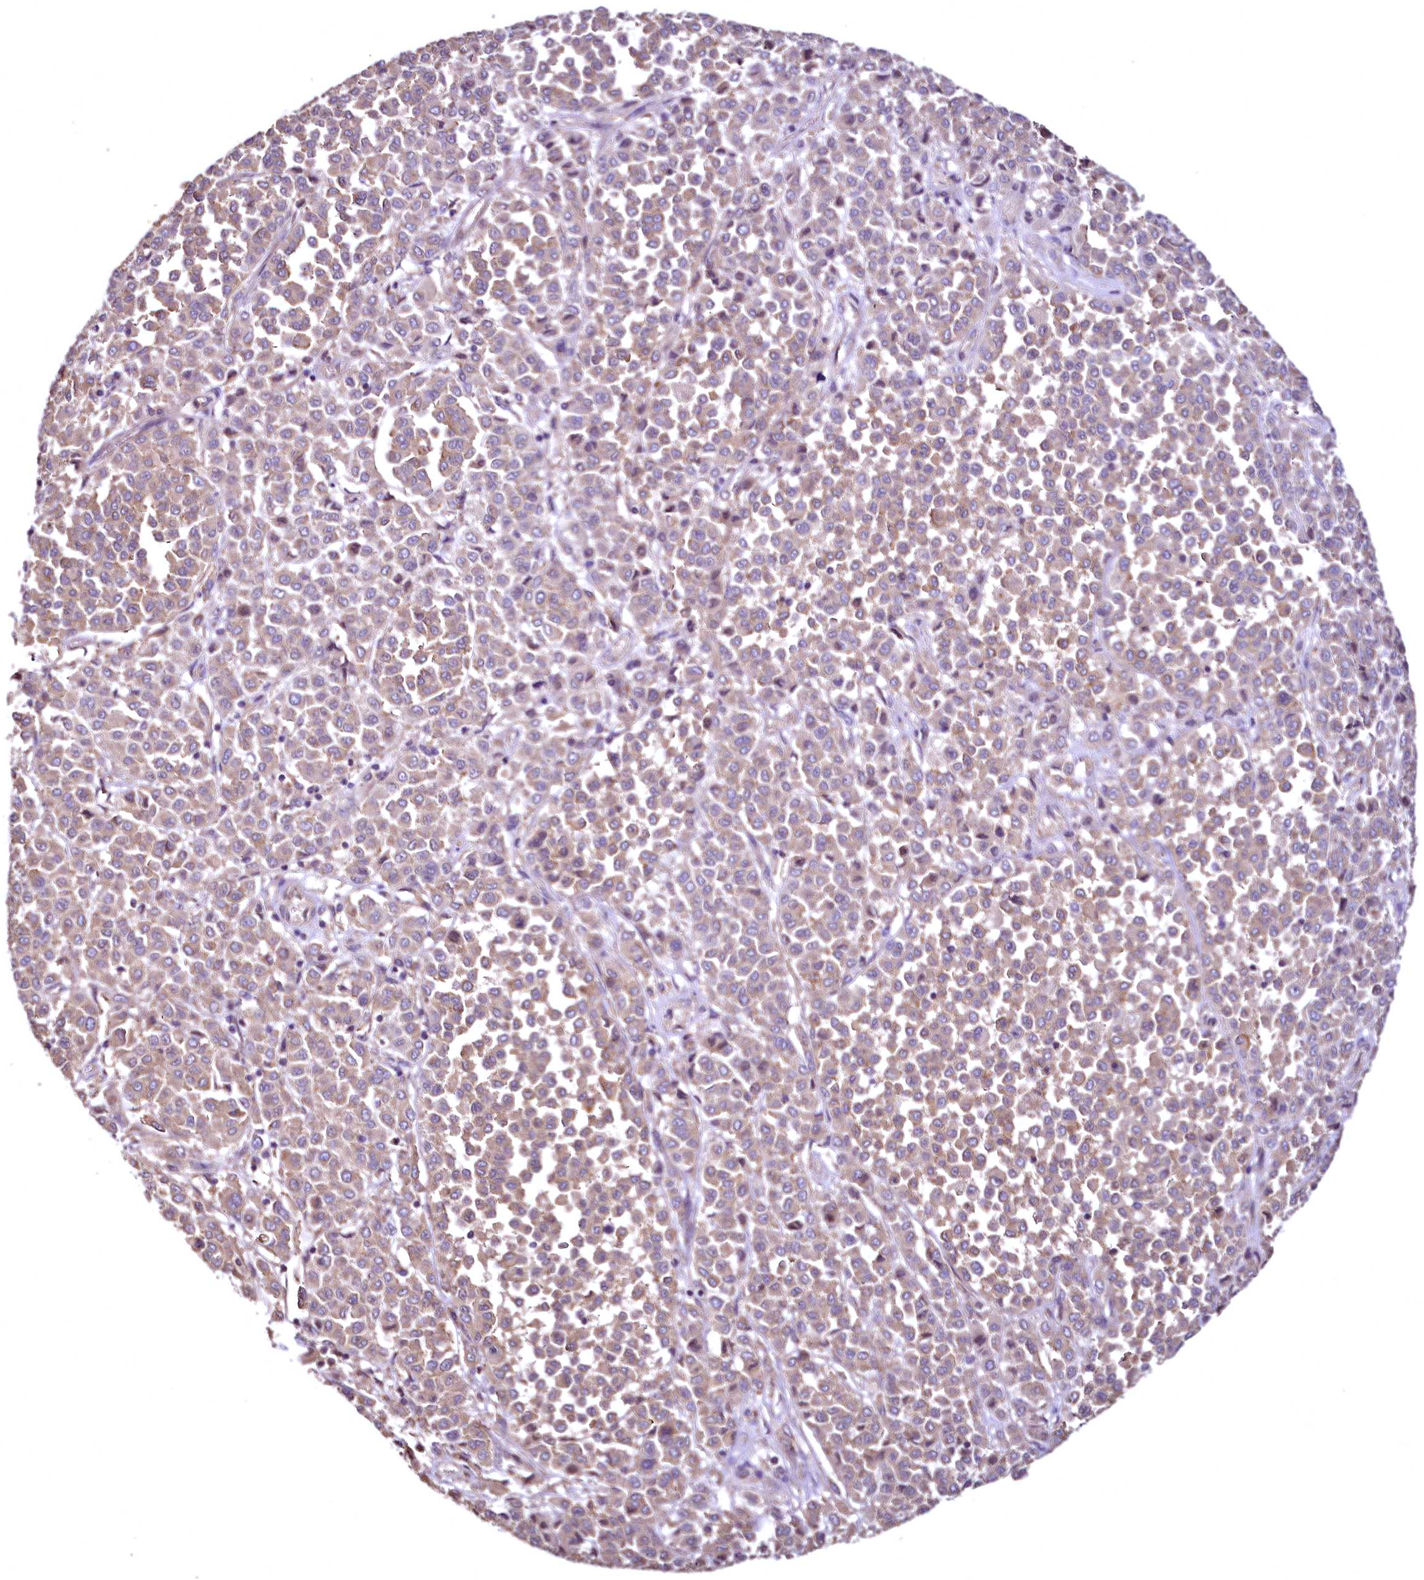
{"staining": {"intensity": "moderate", "quantity": ">75%", "location": "cytoplasmic/membranous"}, "tissue": "melanoma", "cell_type": "Tumor cells", "image_type": "cancer", "snomed": [{"axis": "morphology", "description": "Malignant melanoma, Metastatic site"}, {"axis": "topography", "description": "Pancreas"}], "caption": "High-magnification brightfield microscopy of malignant melanoma (metastatic site) stained with DAB (3,3'-diaminobenzidine) (brown) and counterstained with hematoxylin (blue). tumor cells exhibit moderate cytoplasmic/membranous expression is seen in approximately>75% of cells. The staining is performed using DAB brown chromogen to label protein expression. The nuclei are counter-stained blue using hematoxylin.", "gene": "TBCEL", "patient": {"sex": "female", "age": 30}}